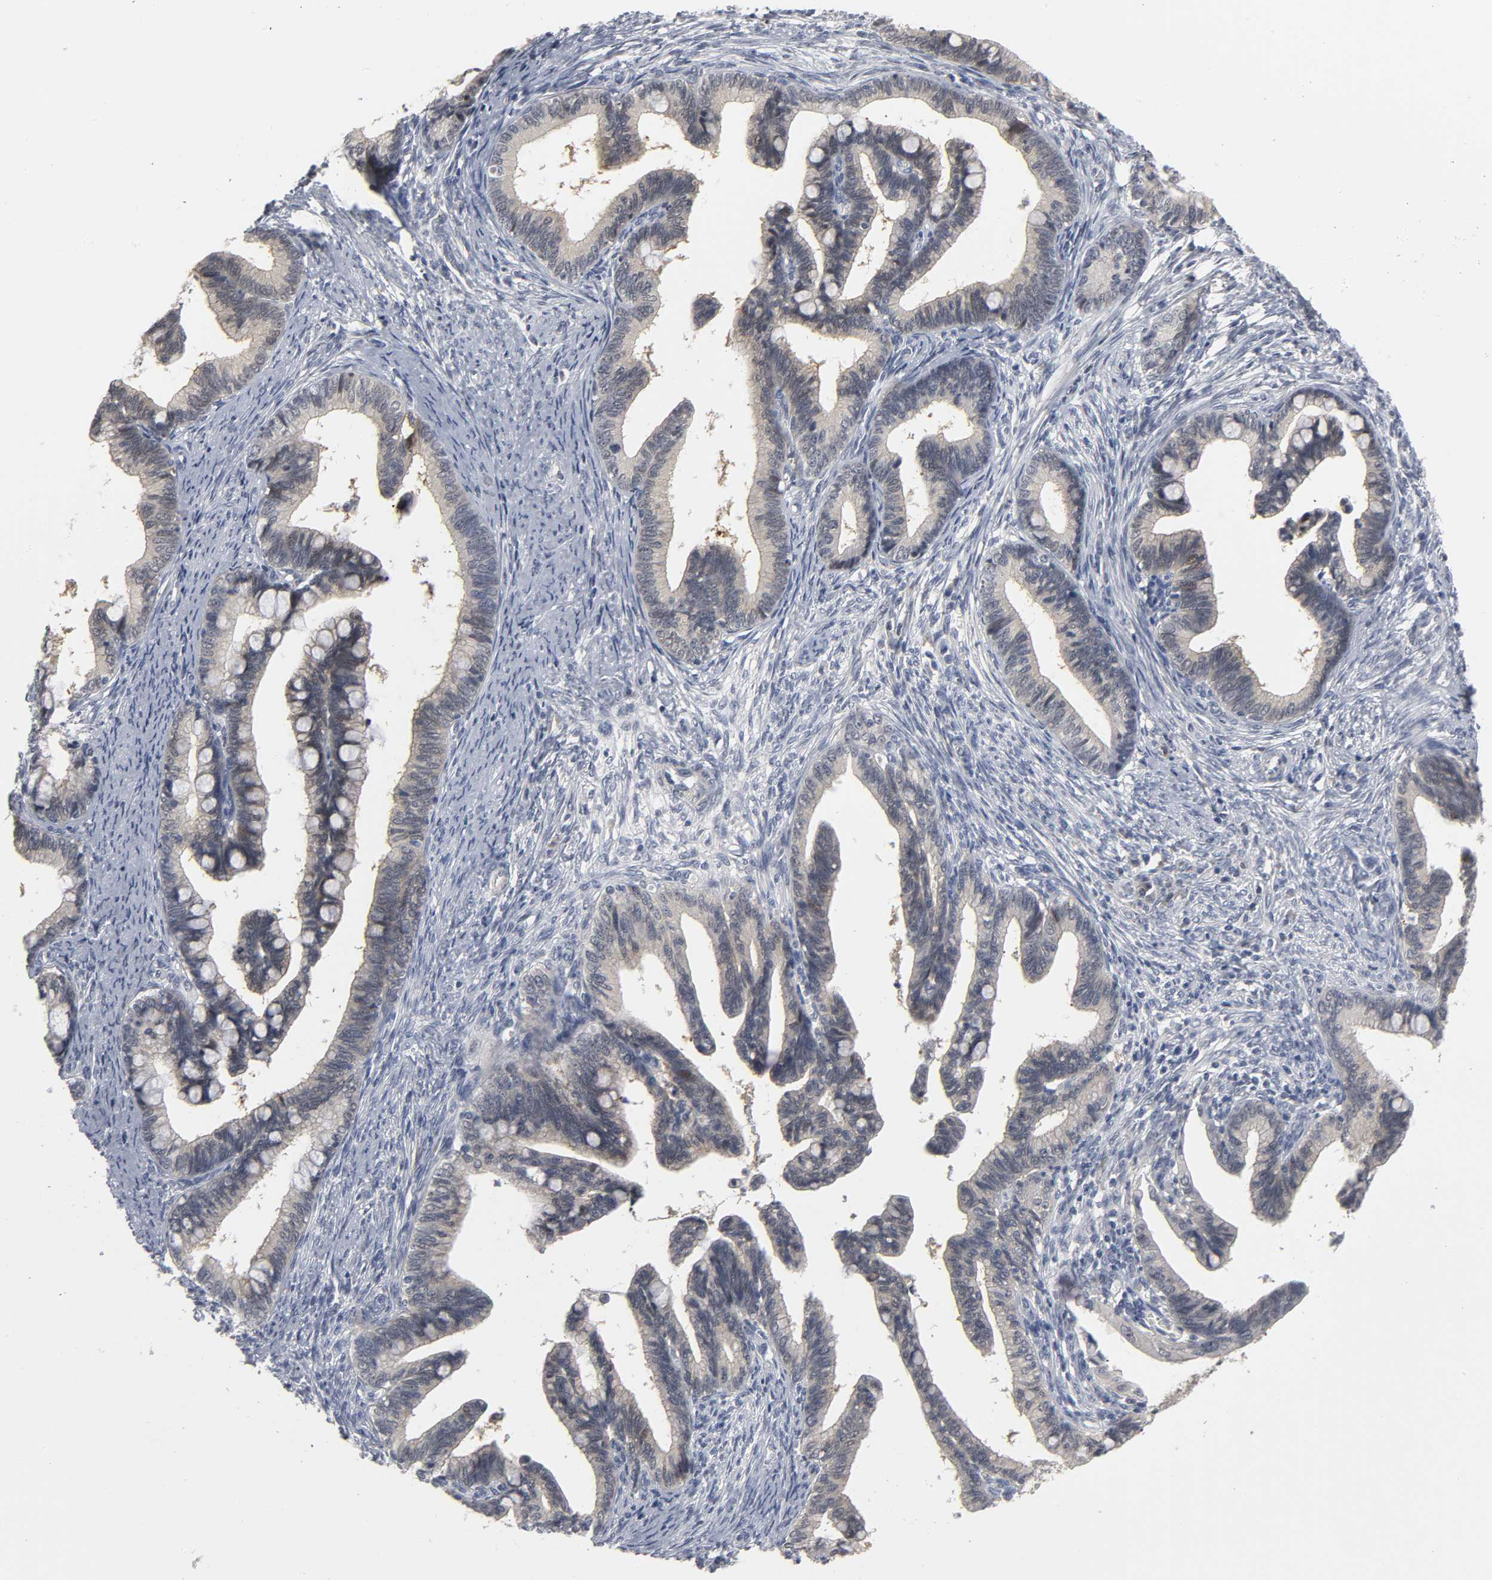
{"staining": {"intensity": "negative", "quantity": "none", "location": "none"}, "tissue": "cervical cancer", "cell_type": "Tumor cells", "image_type": "cancer", "snomed": [{"axis": "morphology", "description": "Adenocarcinoma, NOS"}, {"axis": "topography", "description": "Cervix"}], "caption": "The histopathology image displays no staining of tumor cells in cervical cancer (adenocarcinoma).", "gene": "PDLIM3", "patient": {"sex": "female", "age": 36}}